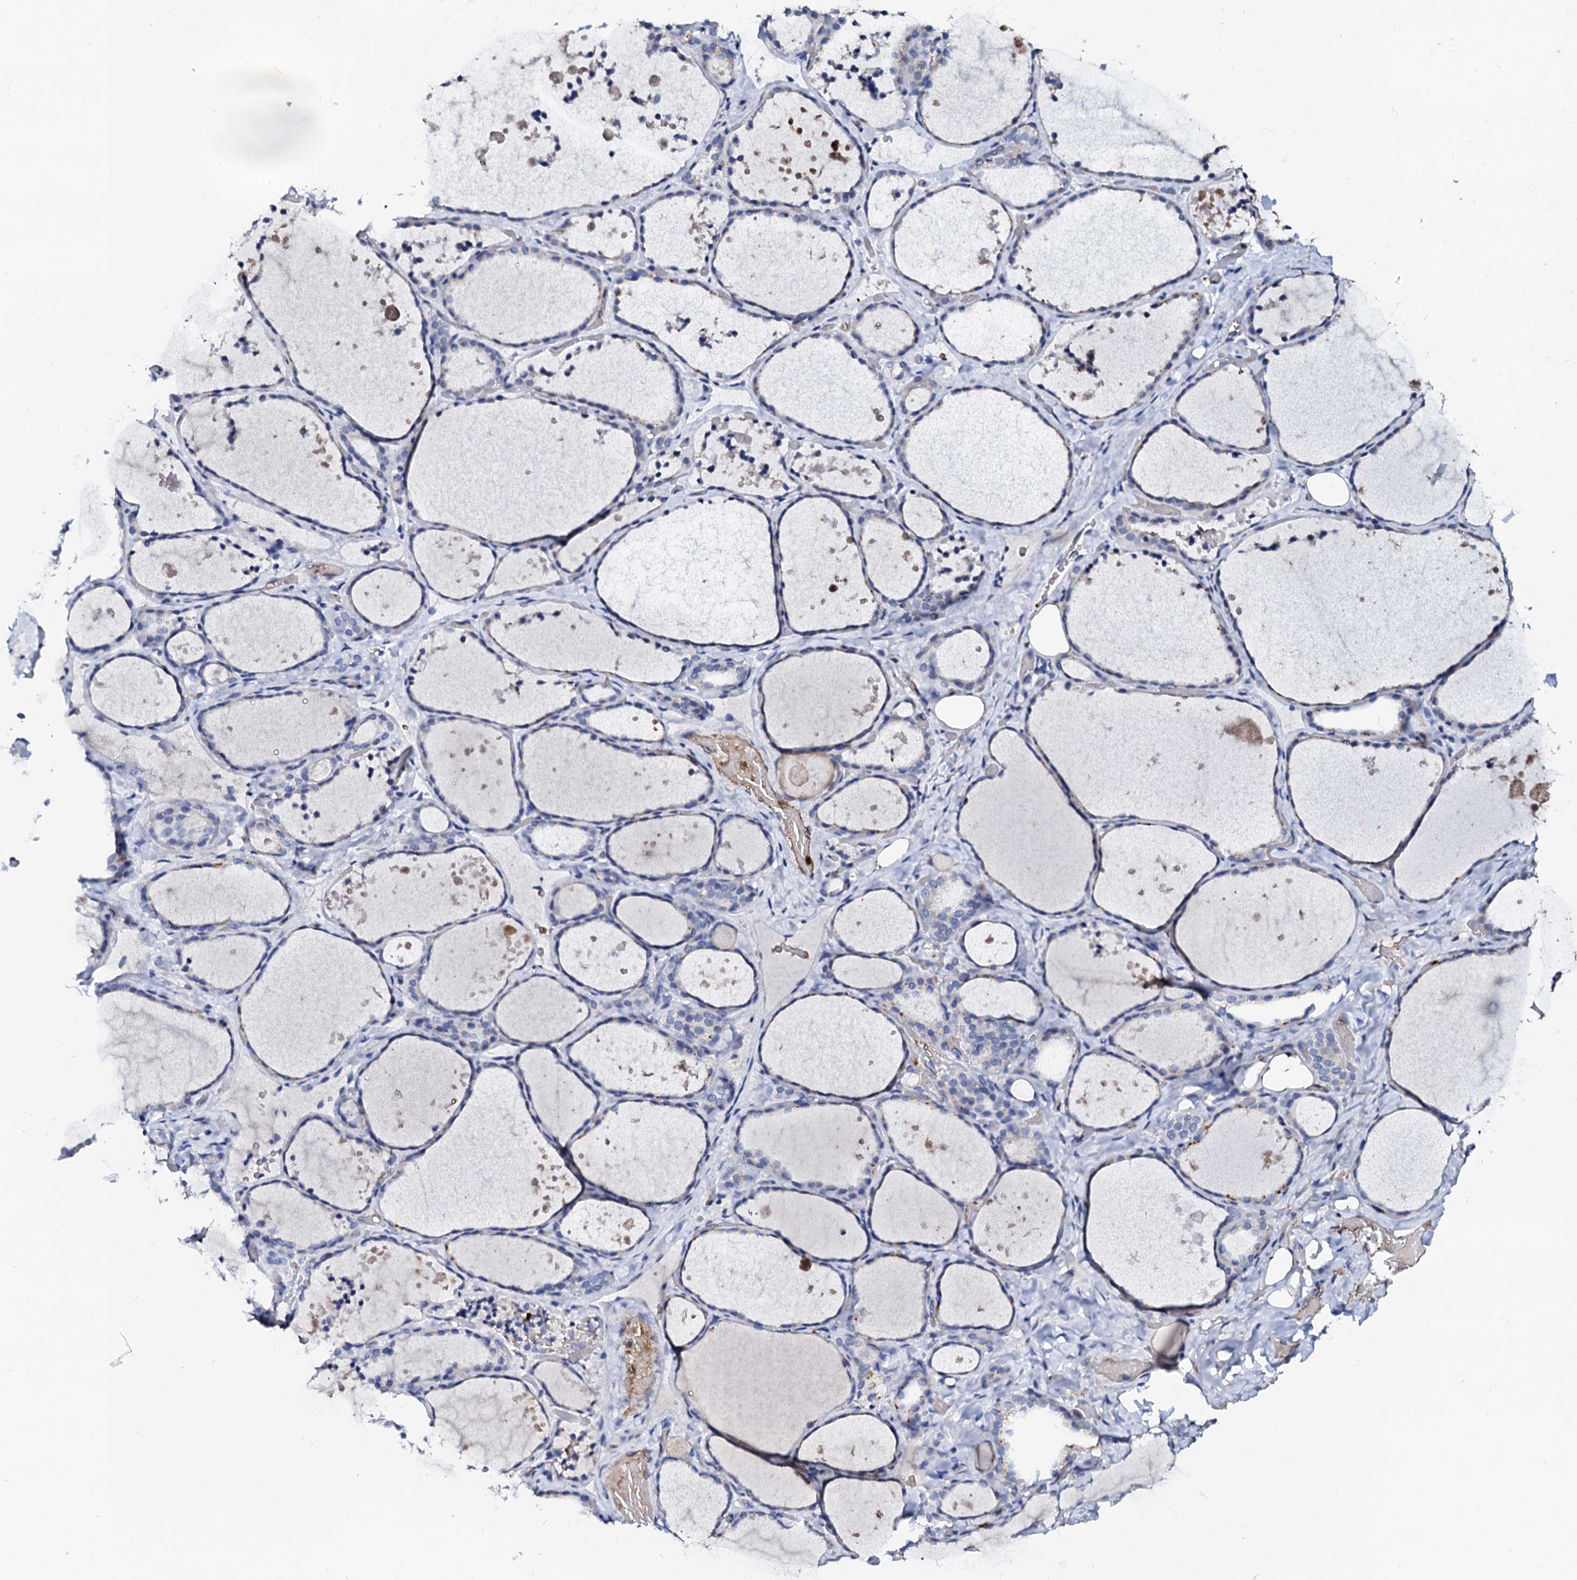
{"staining": {"intensity": "negative", "quantity": "none", "location": "none"}, "tissue": "thyroid gland", "cell_type": "Glandular cells", "image_type": "normal", "snomed": [{"axis": "morphology", "description": "Normal tissue, NOS"}, {"axis": "topography", "description": "Thyroid gland"}], "caption": "The IHC histopathology image has no significant expression in glandular cells of thyroid gland.", "gene": "RAB27A", "patient": {"sex": "female", "age": 44}}